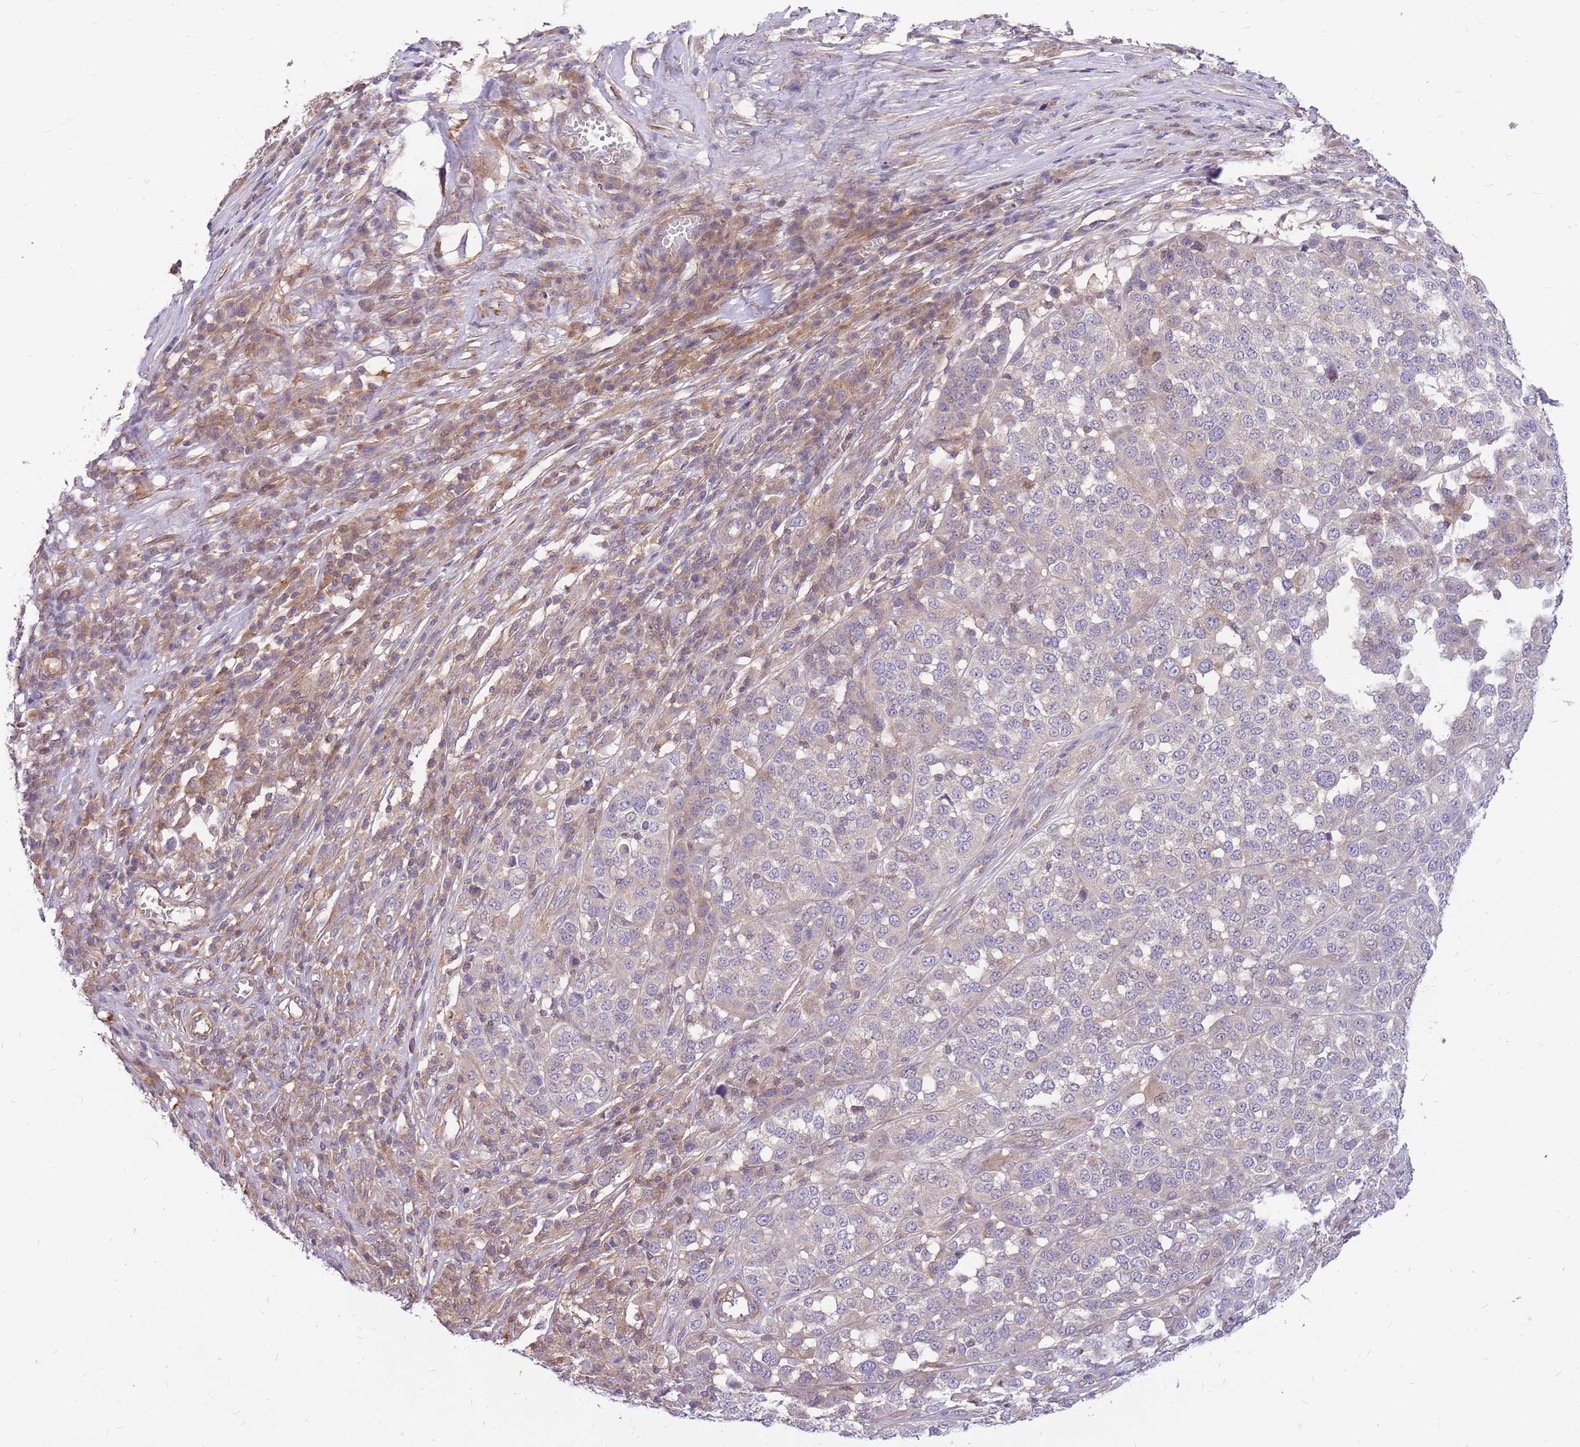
{"staining": {"intensity": "negative", "quantity": "none", "location": "none"}, "tissue": "melanoma", "cell_type": "Tumor cells", "image_type": "cancer", "snomed": [{"axis": "morphology", "description": "Malignant melanoma, Metastatic site"}, {"axis": "topography", "description": "Lymph node"}], "caption": "This image is of melanoma stained with IHC to label a protein in brown with the nuclei are counter-stained blue. There is no expression in tumor cells.", "gene": "MVD", "patient": {"sex": "male", "age": 44}}